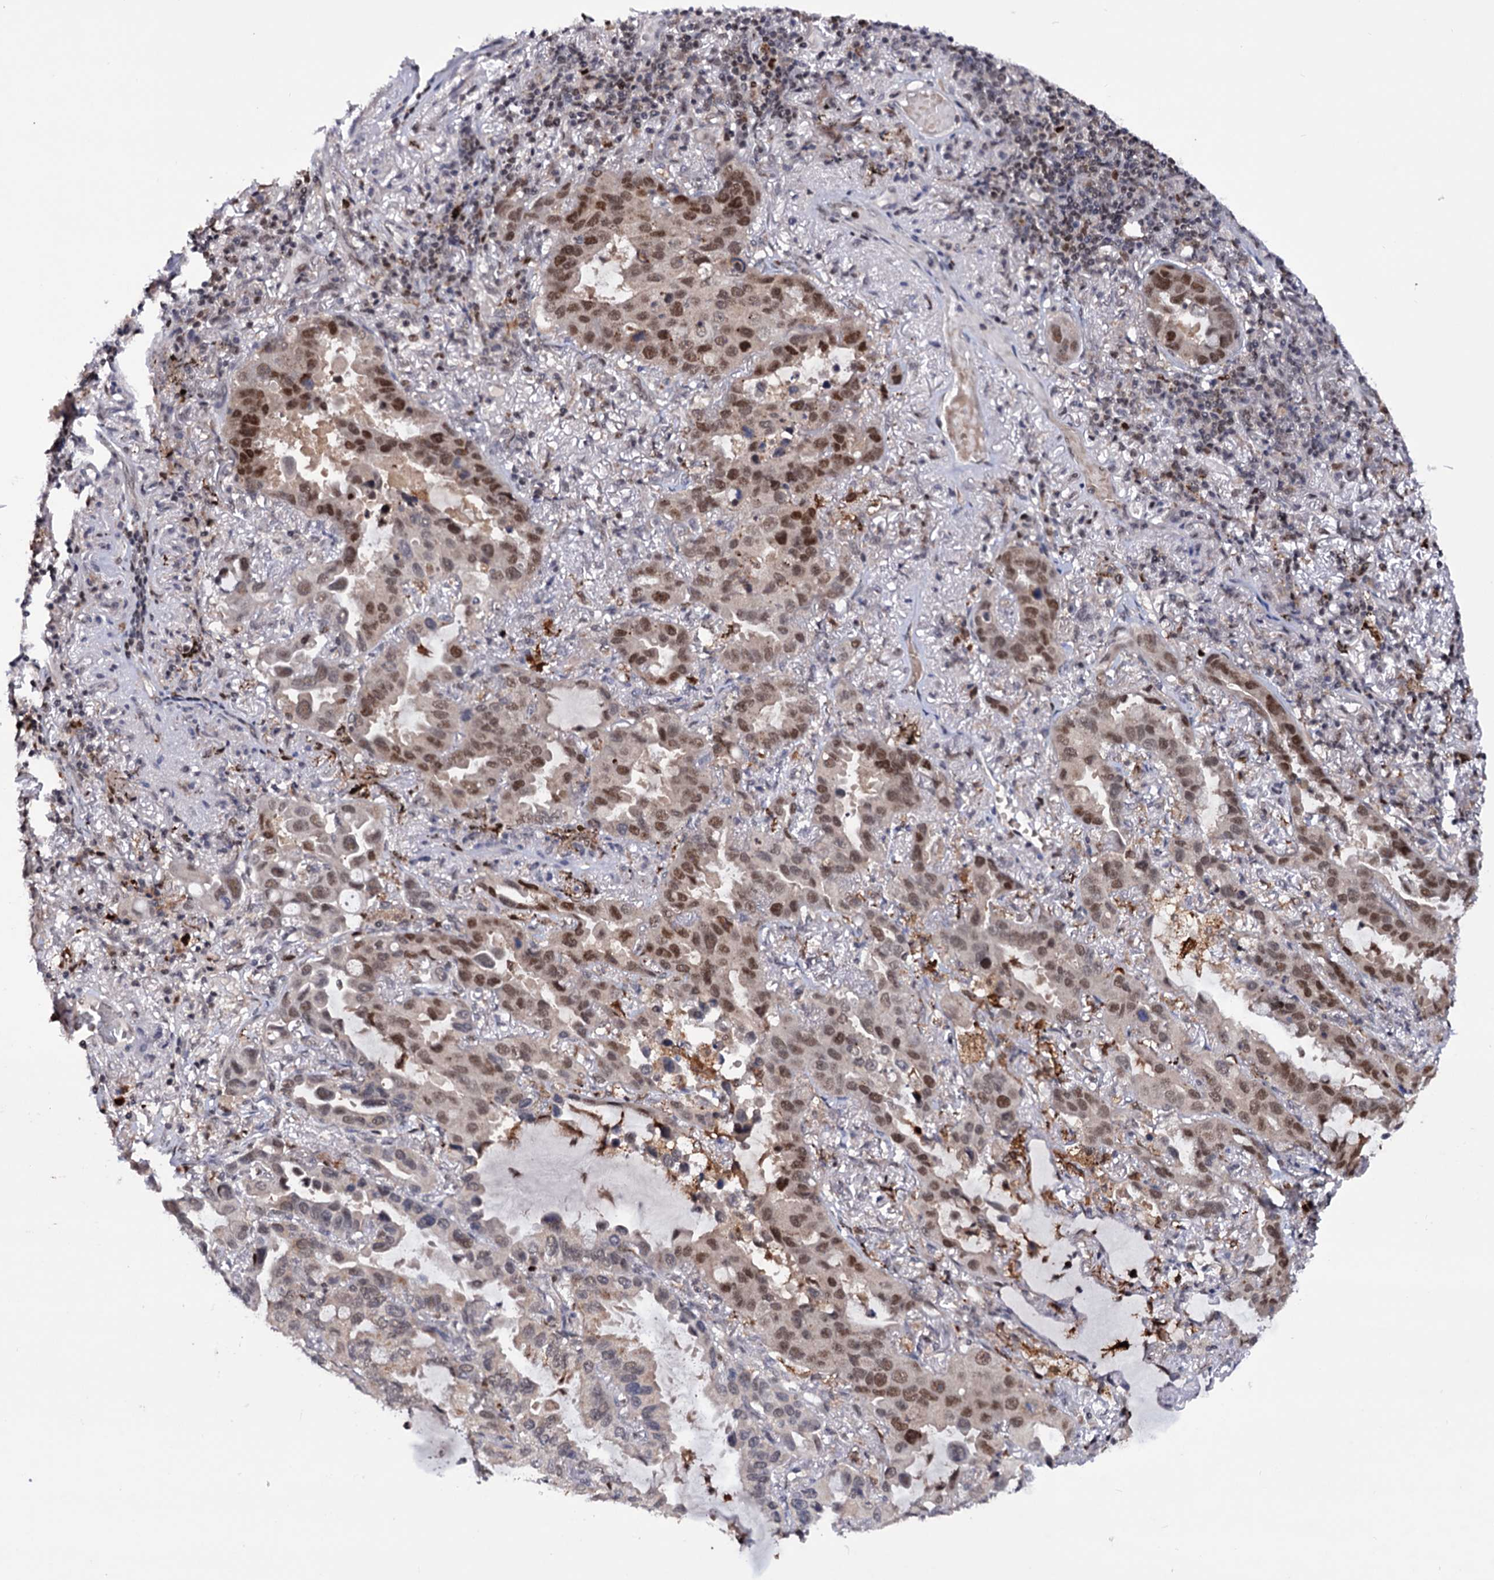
{"staining": {"intensity": "moderate", "quantity": ">75%", "location": "nuclear"}, "tissue": "lung cancer", "cell_type": "Tumor cells", "image_type": "cancer", "snomed": [{"axis": "morphology", "description": "Adenocarcinoma, NOS"}, {"axis": "topography", "description": "Lung"}], "caption": "A photomicrograph of human adenocarcinoma (lung) stained for a protein shows moderate nuclear brown staining in tumor cells.", "gene": "RNASEH2B", "patient": {"sex": "male", "age": 64}}